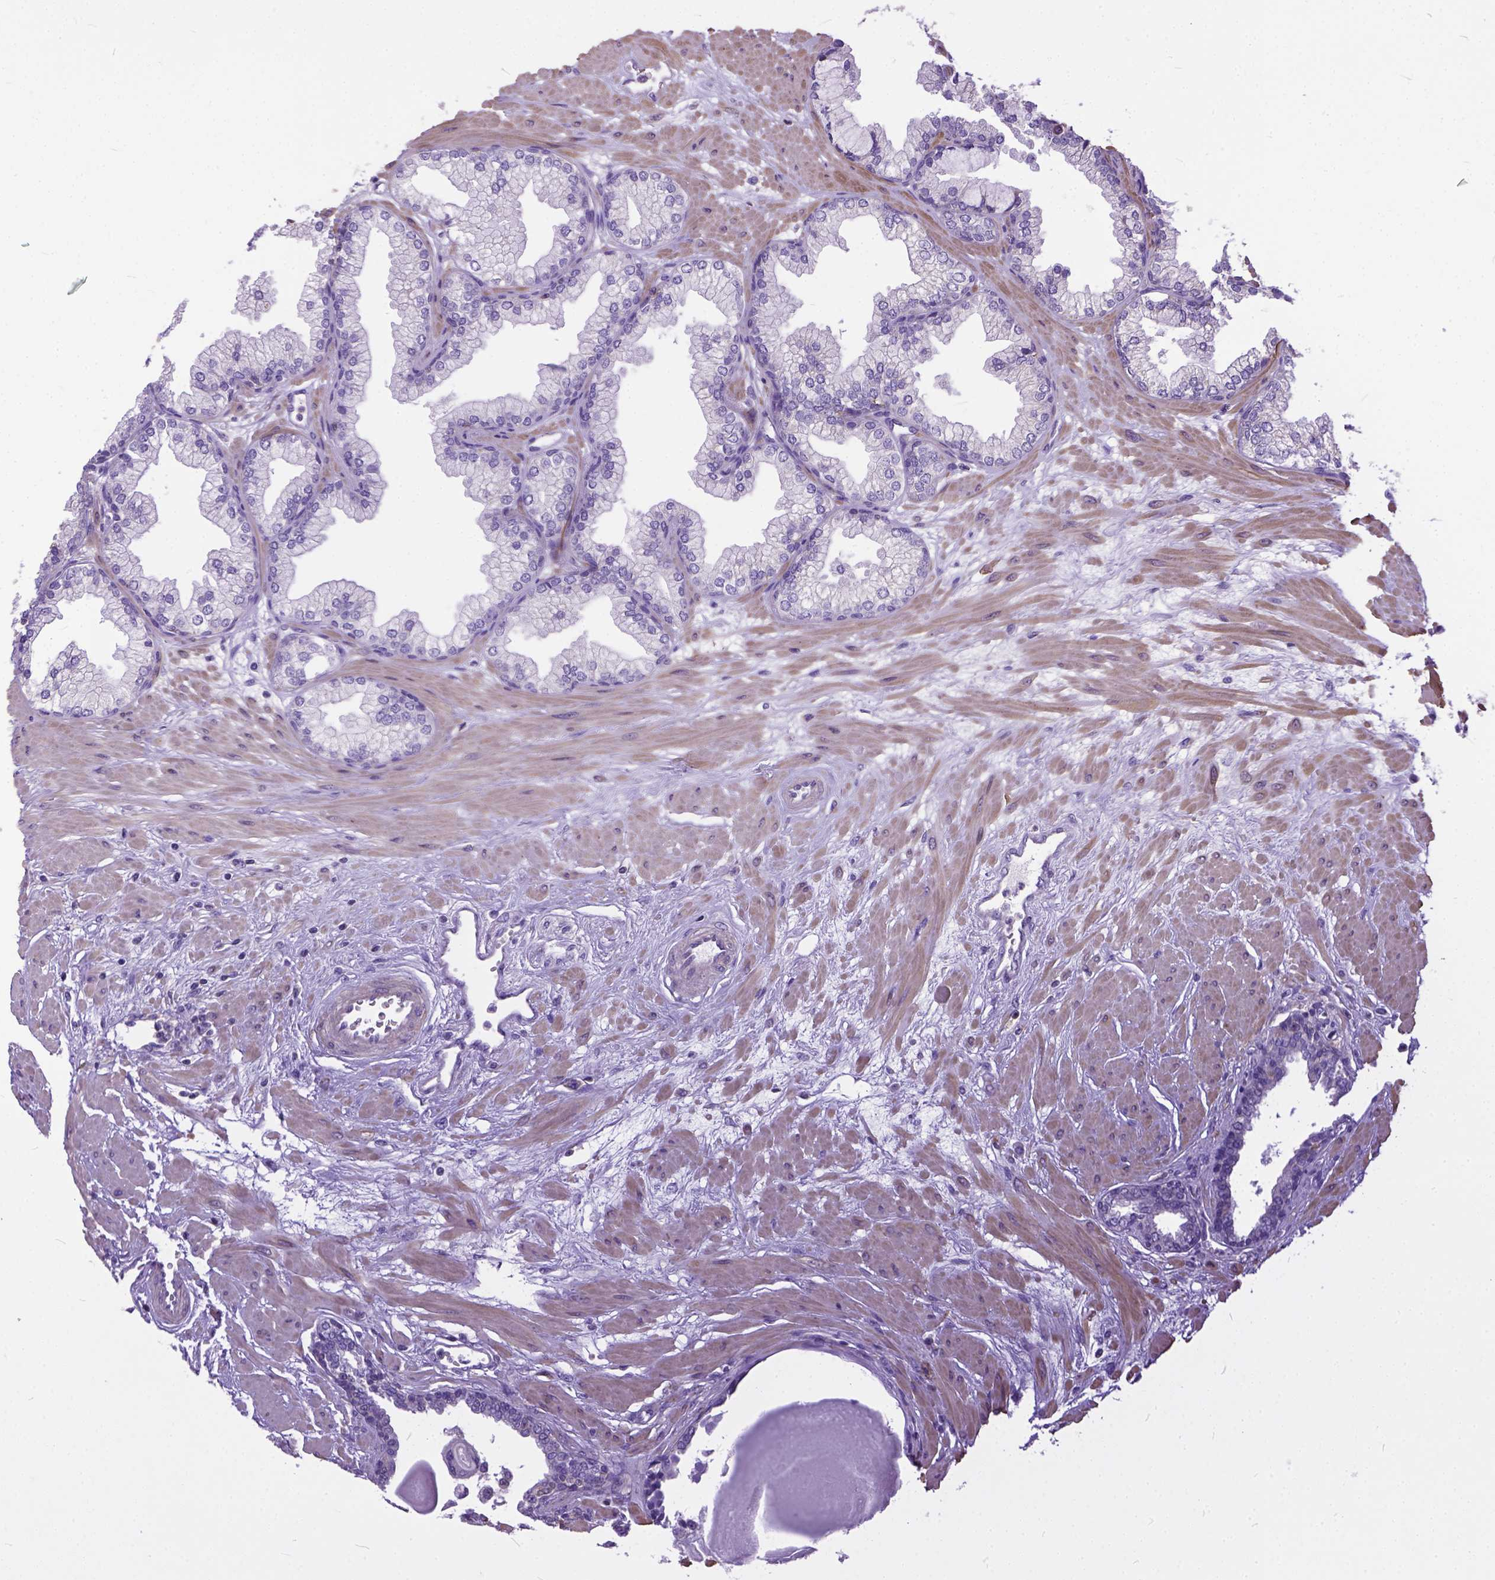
{"staining": {"intensity": "negative", "quantity": "none", "location": "none"}, "tissue": "prostate", "cell_type": "Glandular cells", "image_type": "normal", "snomed": [{"axis": "morphology", "description": "Normal tissue, NOS"}, {"axis": "topography", "description": "Prostate"}, {"axis": "topography", "description": "Peripheral nerve tissue"}], "caption": "This is an immunohistochemistry (IHC) image of unremarkable prostate. There is no staining in glandular cells.", "gene": "BANF2", "patient": {"sex": "male", "age": 61}}